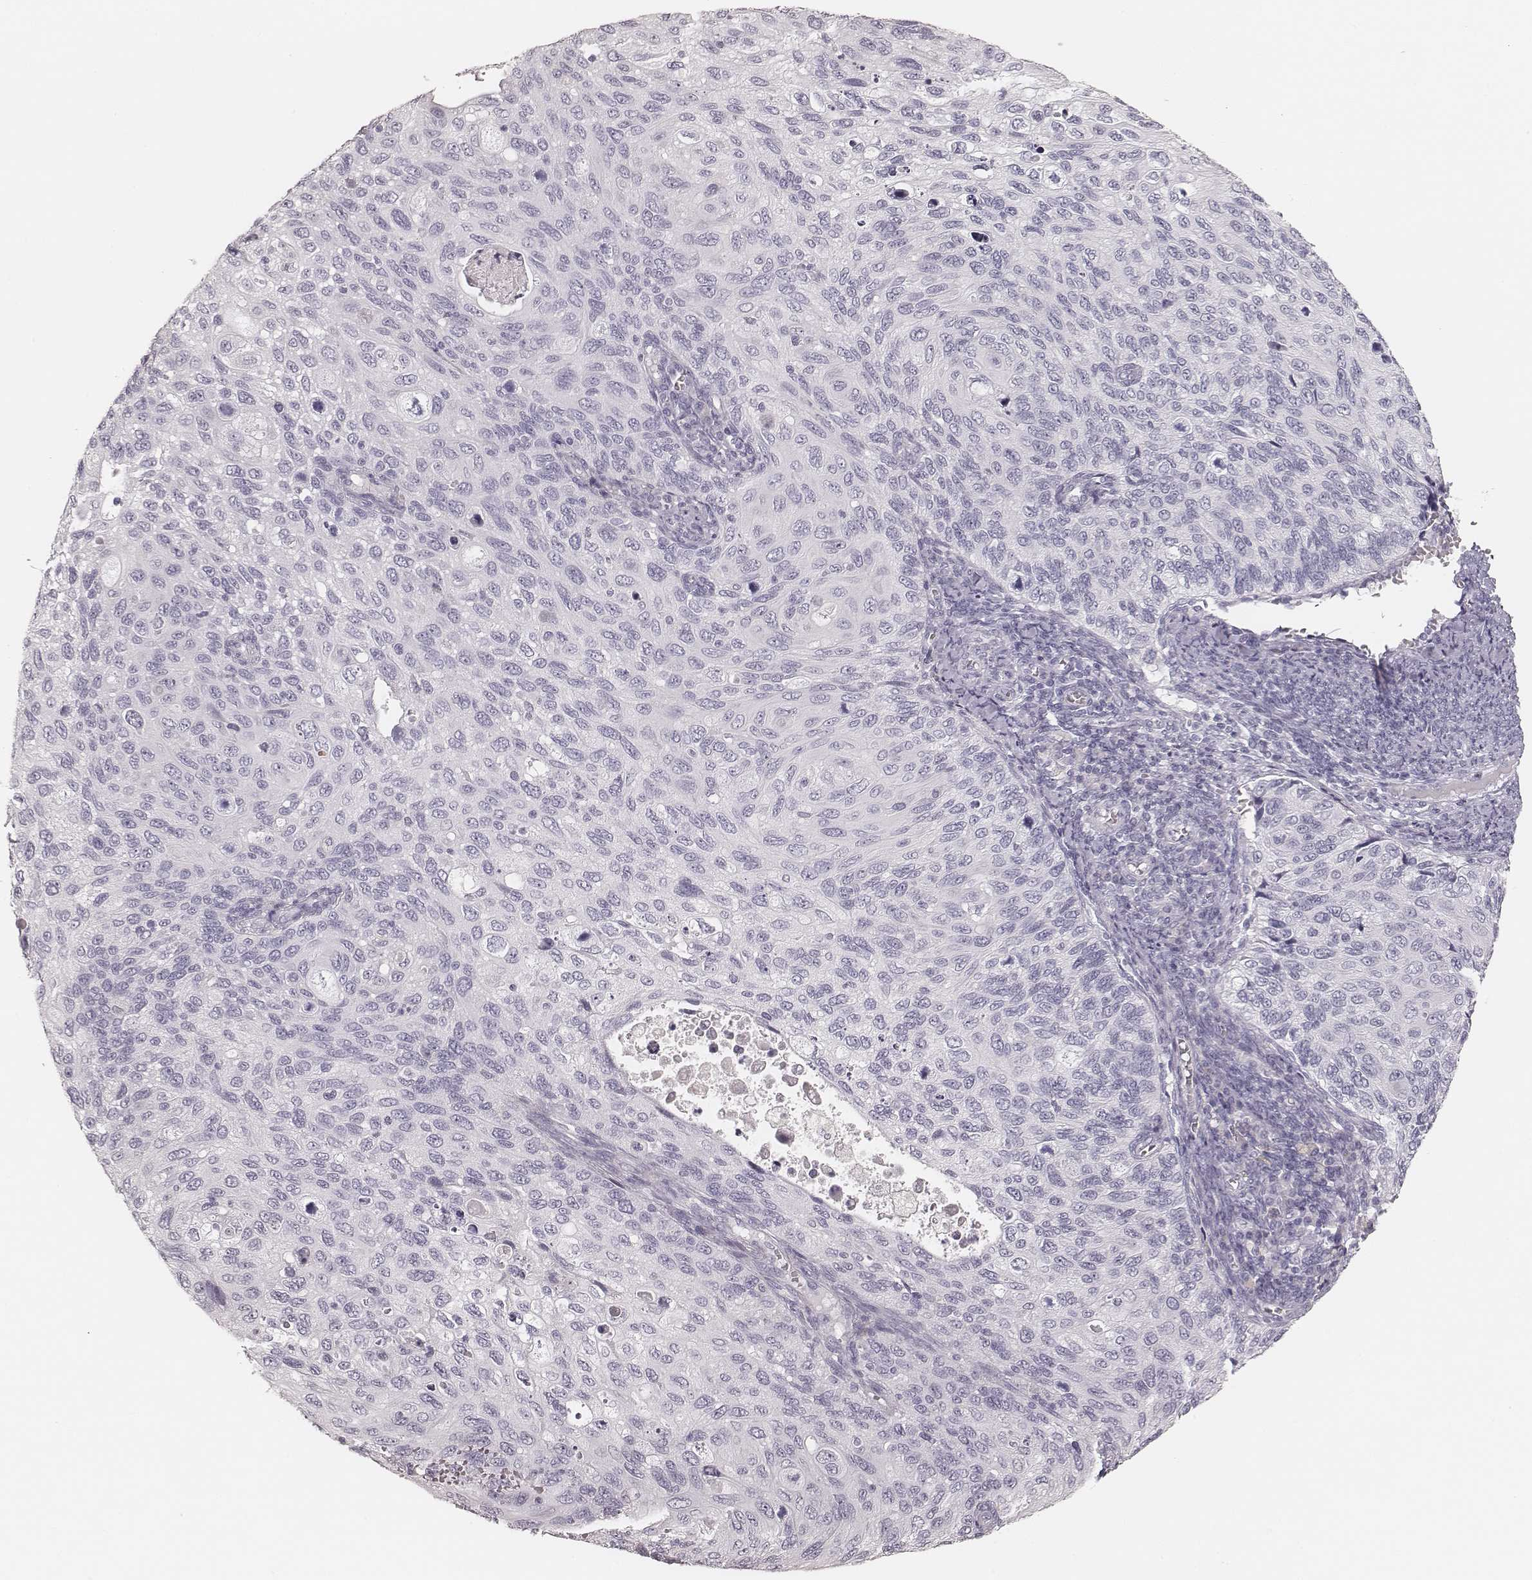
{"staining": {"intensity": "negative", "quantity": "none", "location": "none"}, "tissue": "cervical cancer", "cell_type": "Tumor cells", "image_type": "cancer", "snomed": [{"axis": "morphology", "description": "Squamous cell carcinoma, NOS"}, {"axis": "topography", "description": "Cervix"}], "caption": "High power microscopy photomicrograph of an immunohistochemistry (IHC) histopathology image of cervical cancer, revealing no significant positivity in tumor cells.", "gene": "KRT82", "patient": {"sex": "female", "age": 70}}